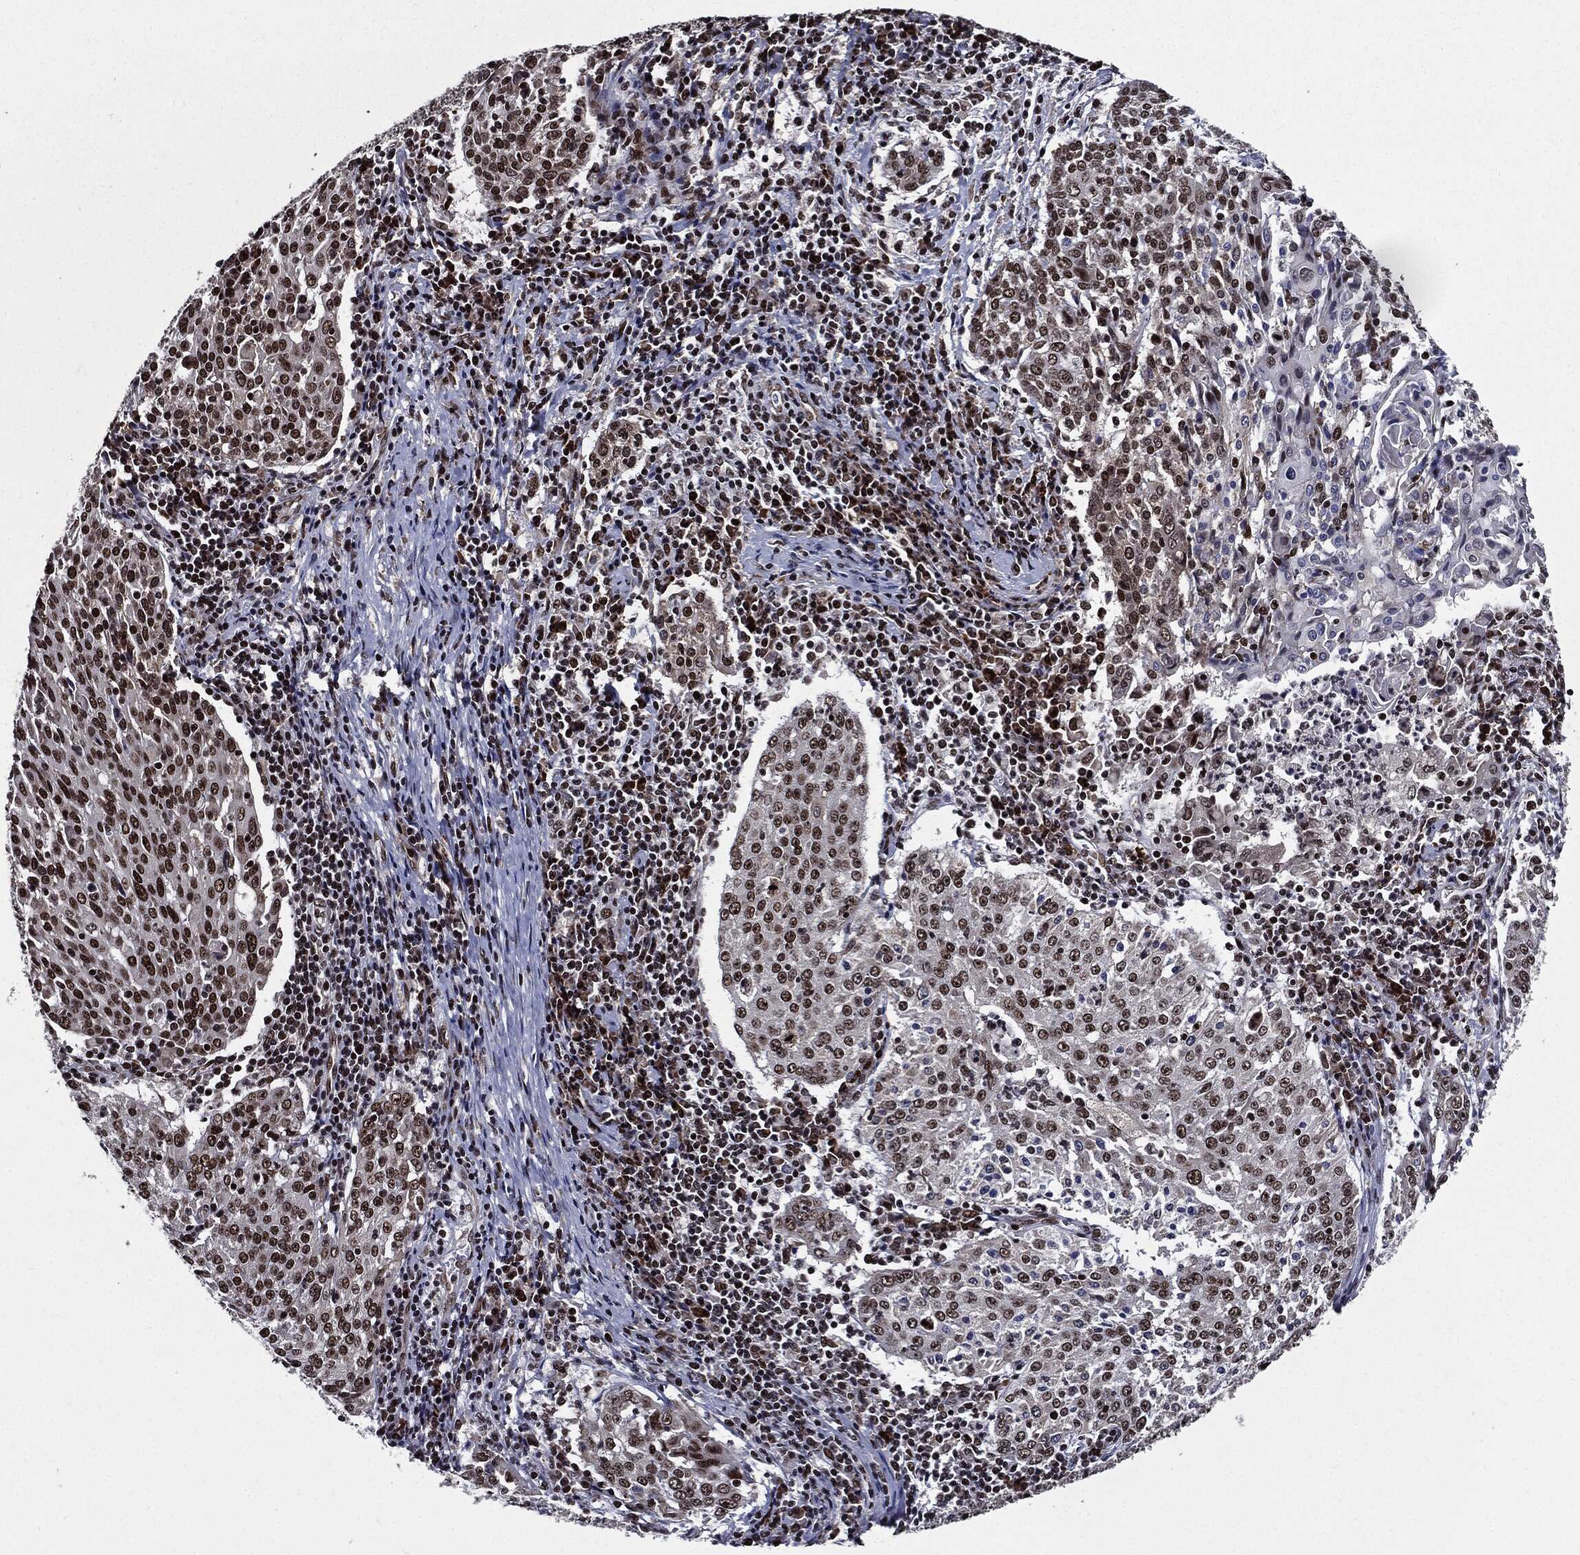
{"staining": {"intensity": "strong", "quantity": "25%-75%", "location": "nuclear"}, "tissue": "cervical cancer", "cell_type": "Tumor cells", "image_type": "cancer", "snomed": [{"axis": "morphology", "description": "Squamous cell carcinoma, NOS"}, {"axis": "topography", "description": "Cervix"}], "caption": "About 25%-75% of tumor cells in human cervical squamous cell carcinoma display strong nuclear protein expression as visualized by brown immunohistochemical staining.", "gene": "ZFP91", "patient": {"sex": "female", "age": 41}}